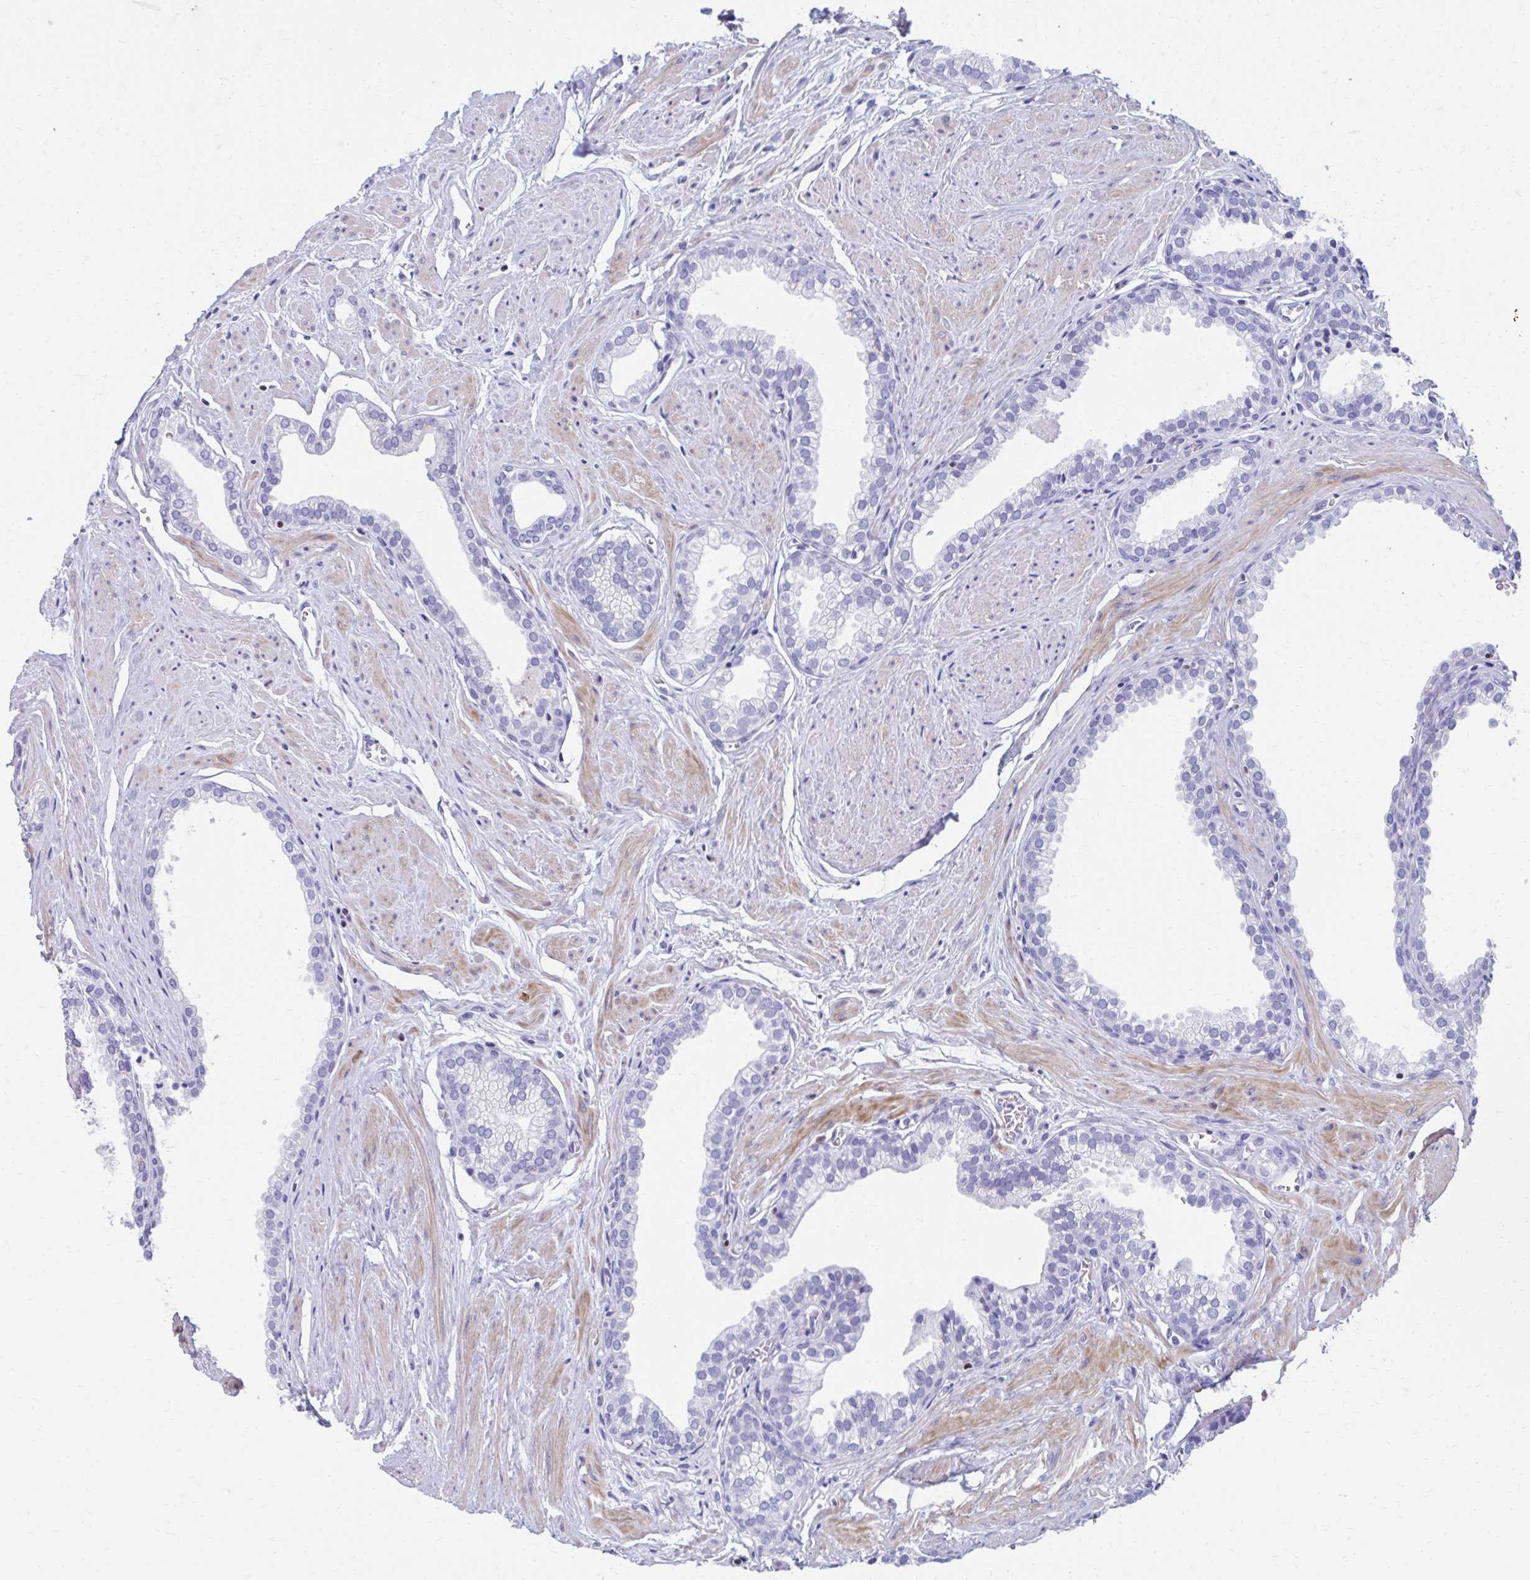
{"staining": {"intensity": "negative", "quantity": "none", "location": "none"}, "tissue": "prostate", "cell_type": "Glandular cells", "image_type": "normal", "snomed": [{"axis": "morphology", "description": "Normal tissue, NOS"}, {"axis": "topography", "description": "Prostate"}, {"axis": "topography", "description": "Peripheral nerve tissue"}], "caption": "Immunohistochemistry of normal prostate shows no positivity in glandular cells.", "gene": "RUNX3", "patient": {"sex": "male", "age": 55}}